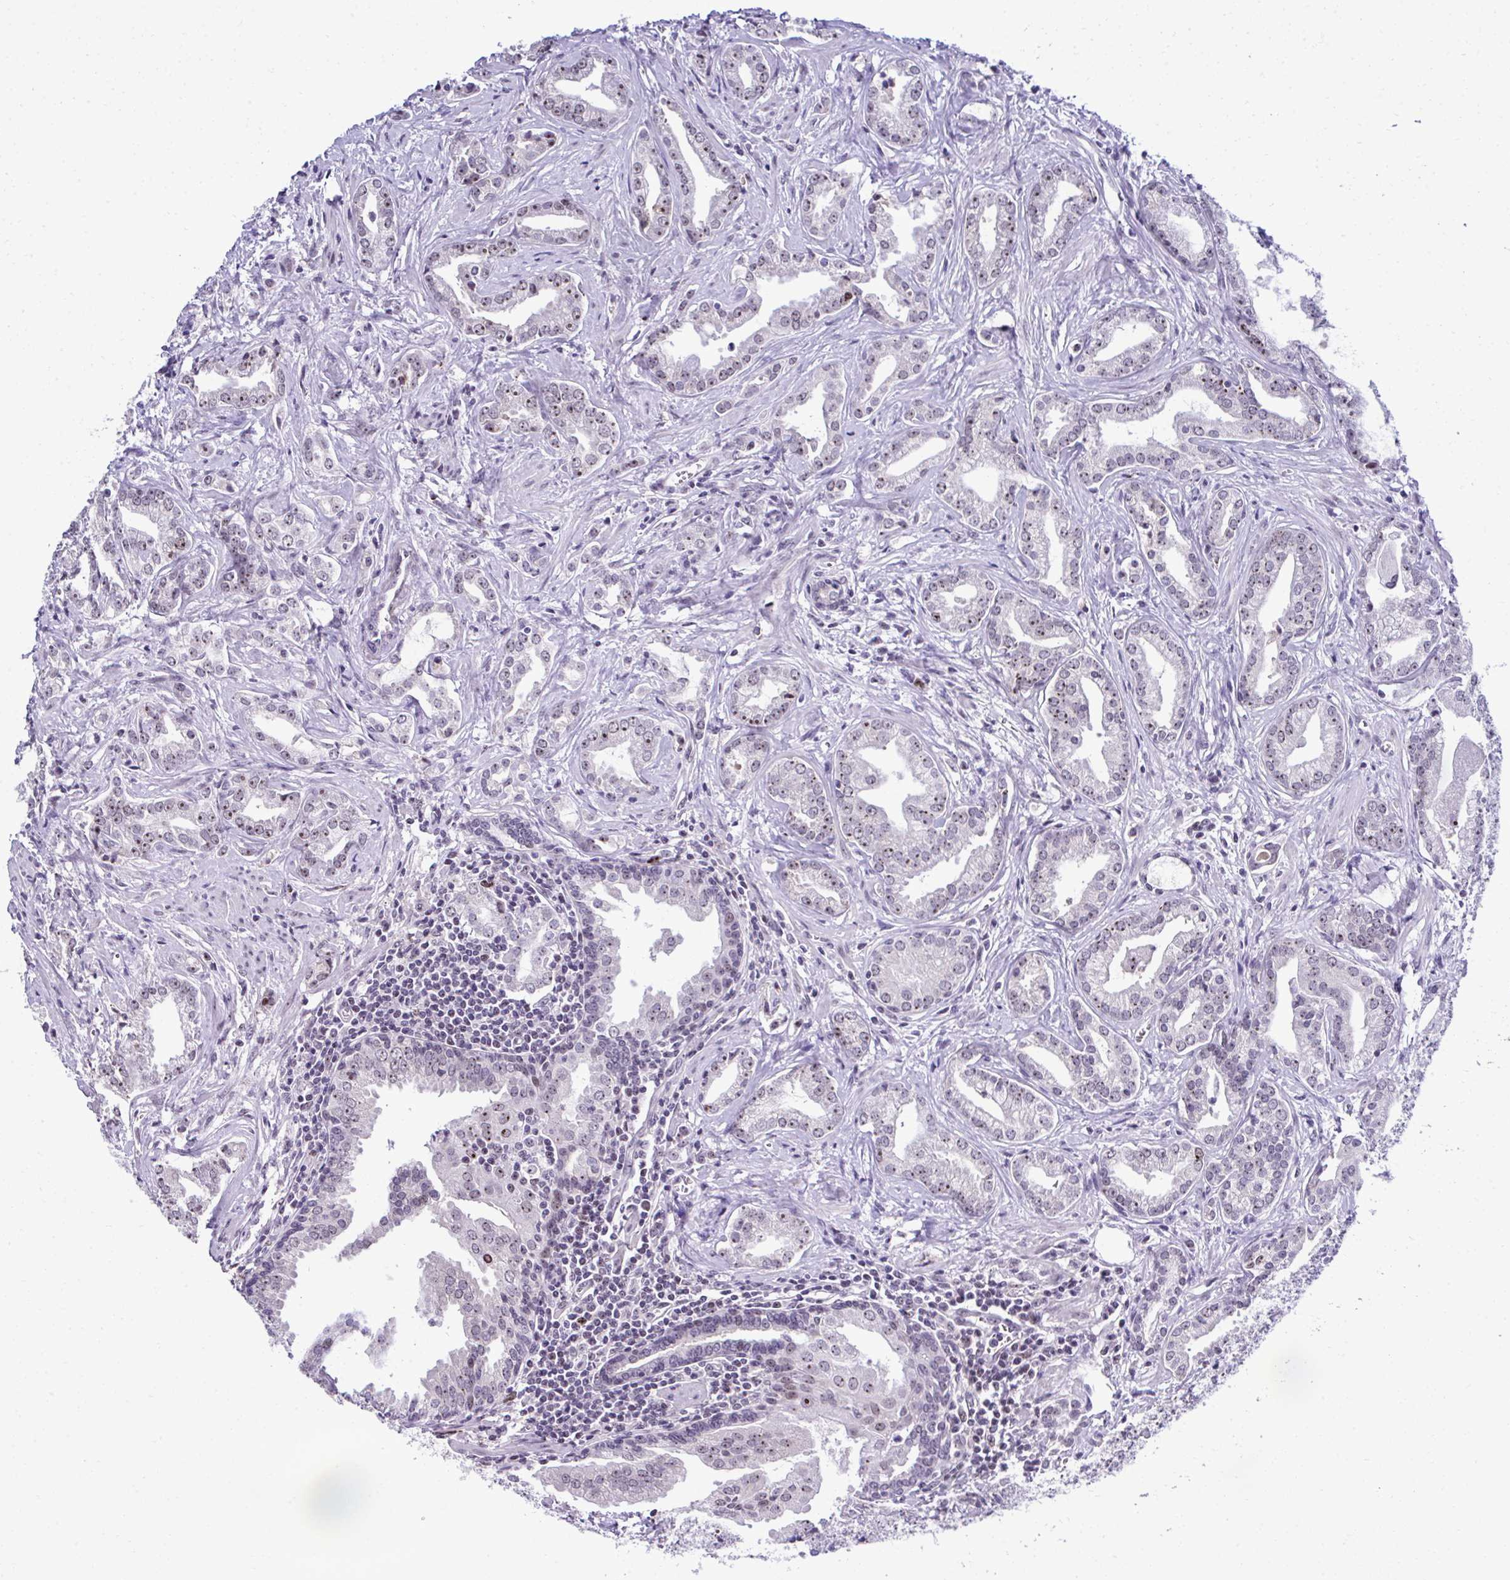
{"staining": {"intensity": "moderate", "quantity": "25%-75%", "location": "nuclear"}, "tissue": "prostate cancer", "cell_type": "Tumor cells", "image_type": "cancer", "snomed": [{"axis": "morphology", "description": "Adenocarcinoma, Medium grade"}, {"axis": "topography", "description": "Prostate"}], "caption": "Immunohistochemistry photomicrograph of neoplastic tissue: prostate medium-grade adenocarcinoma stained using immunohistochemistry exhibits medium levels of moderate protein expression localized specifically in the nuclear of tumor cells, appearing as a nuclear brown color.", "gene": "CEP72", "patient": {"sex": "male", "age": 57}}